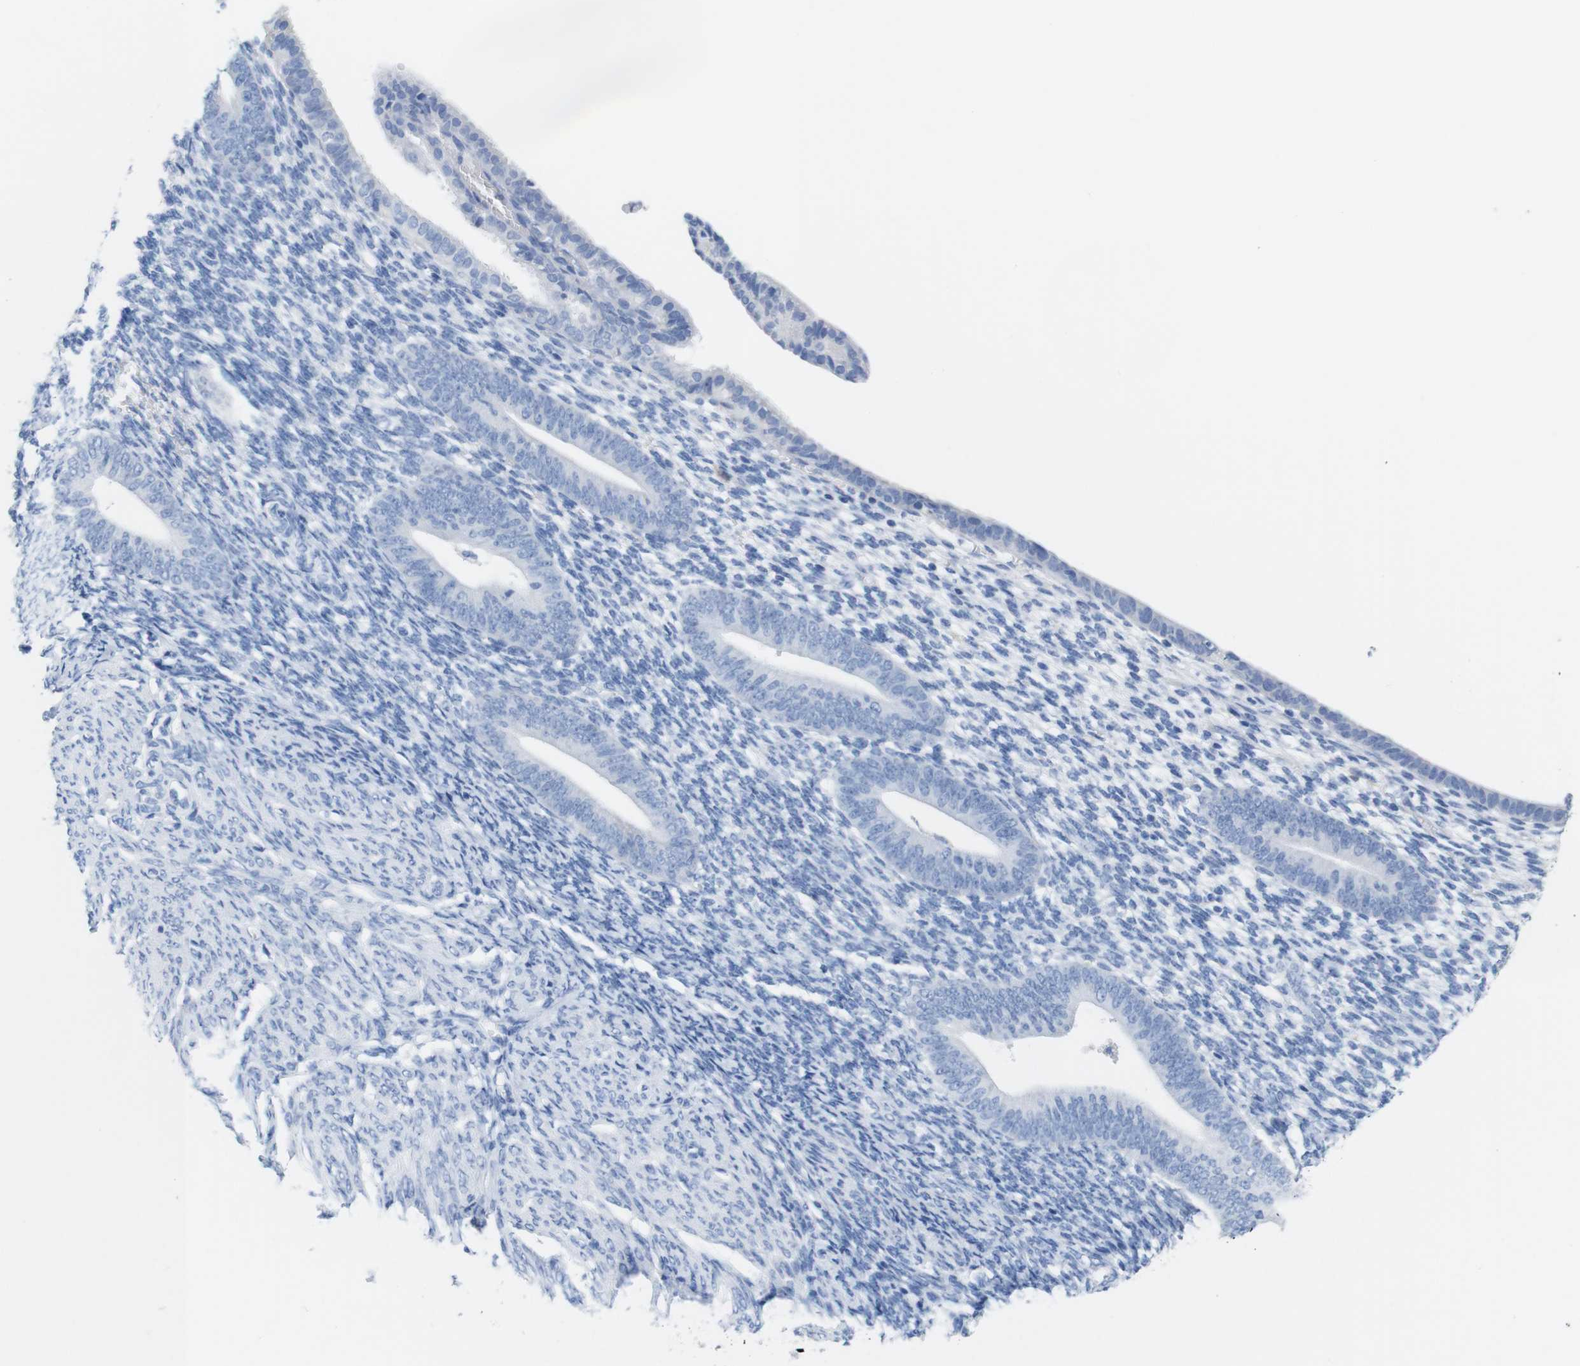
{"staining": {"intensity": "negative", "quantity": "none", "location": "none"}, "tissue": "endometrium", "cell_type": "Cells in endometrial stroma", "image_type": "normal", "snomed": [{"axis": "morphology", "description": "Normal tissue, NOS"}, {"axis": "topography", "description": "Endometrium"}], "caption": "Immunohistochemistry image of unremarkable endometrium stained for a protein (brown), which demonstrates no expression in cells in endometrial stroma. (Stains: DAB (3,3'-diaminobenzidine) immunohistochemistry with hematoxylin counter stain, Microscopy: brightfield microscopy at high magnification).", "gene": "LAG3", "patient": {"sex": "female", "age": 57}}